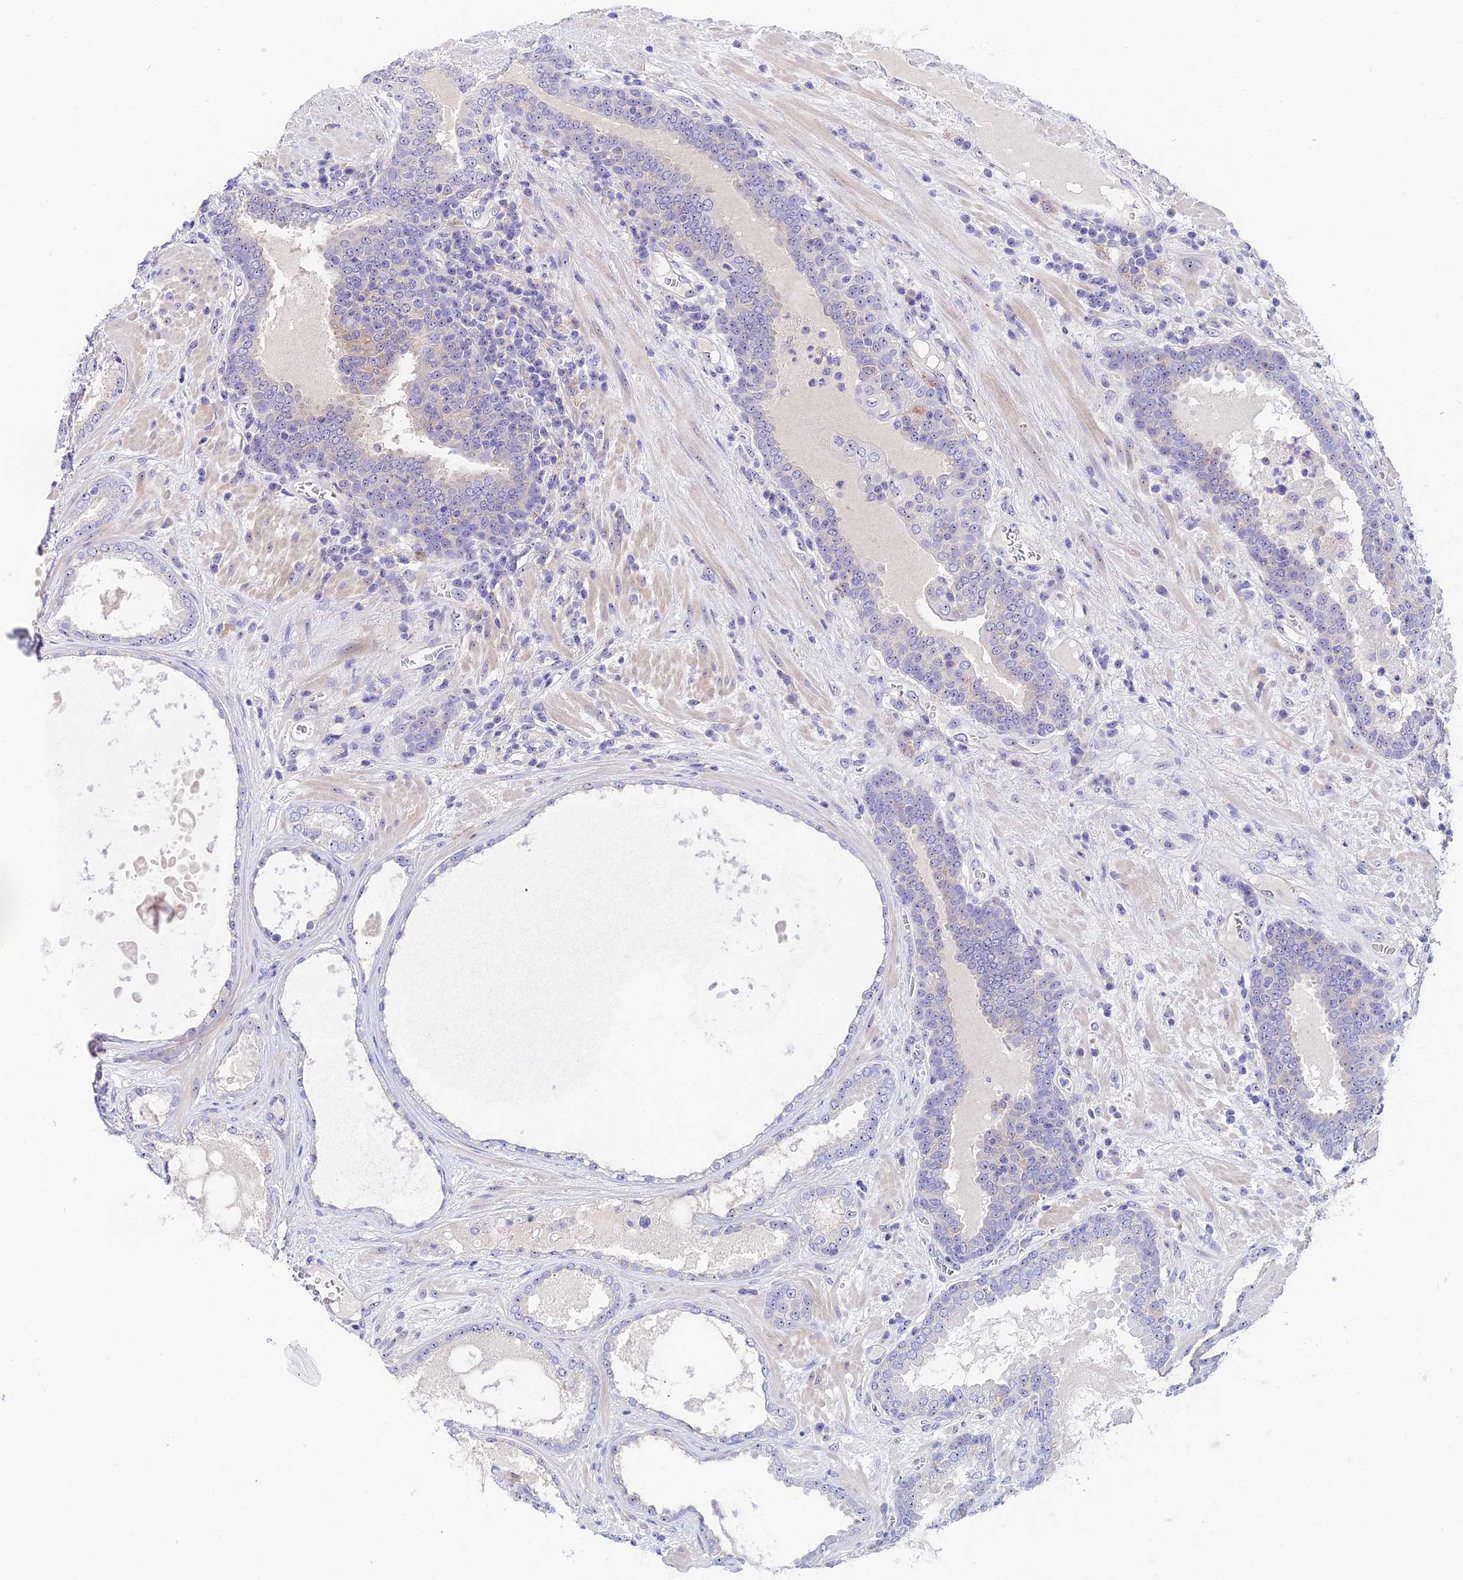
{"staining": {"intensity": "negative", "quantity": "none", "location": "none"}, "tissue": "prostate cancer", "cell_type": "Tumor cells", "image_type": "cancer", "snomed": [{"axis": "morphology", "description": "Adenocarcinoma, Low grade"}, {"axis": "topography", "description": "Prostate"}], "caption": "The immunohistochemistry (IHC) micrograph has no significant positivity in tumor cells of prostate cancer tissue. Brightfield microscopy of IHC stained with DAB (brown) and hematoxylin (blue), captured at high magnification.", "gene": "DUSP29", "patient": {"sex": "male", "age": 57}}